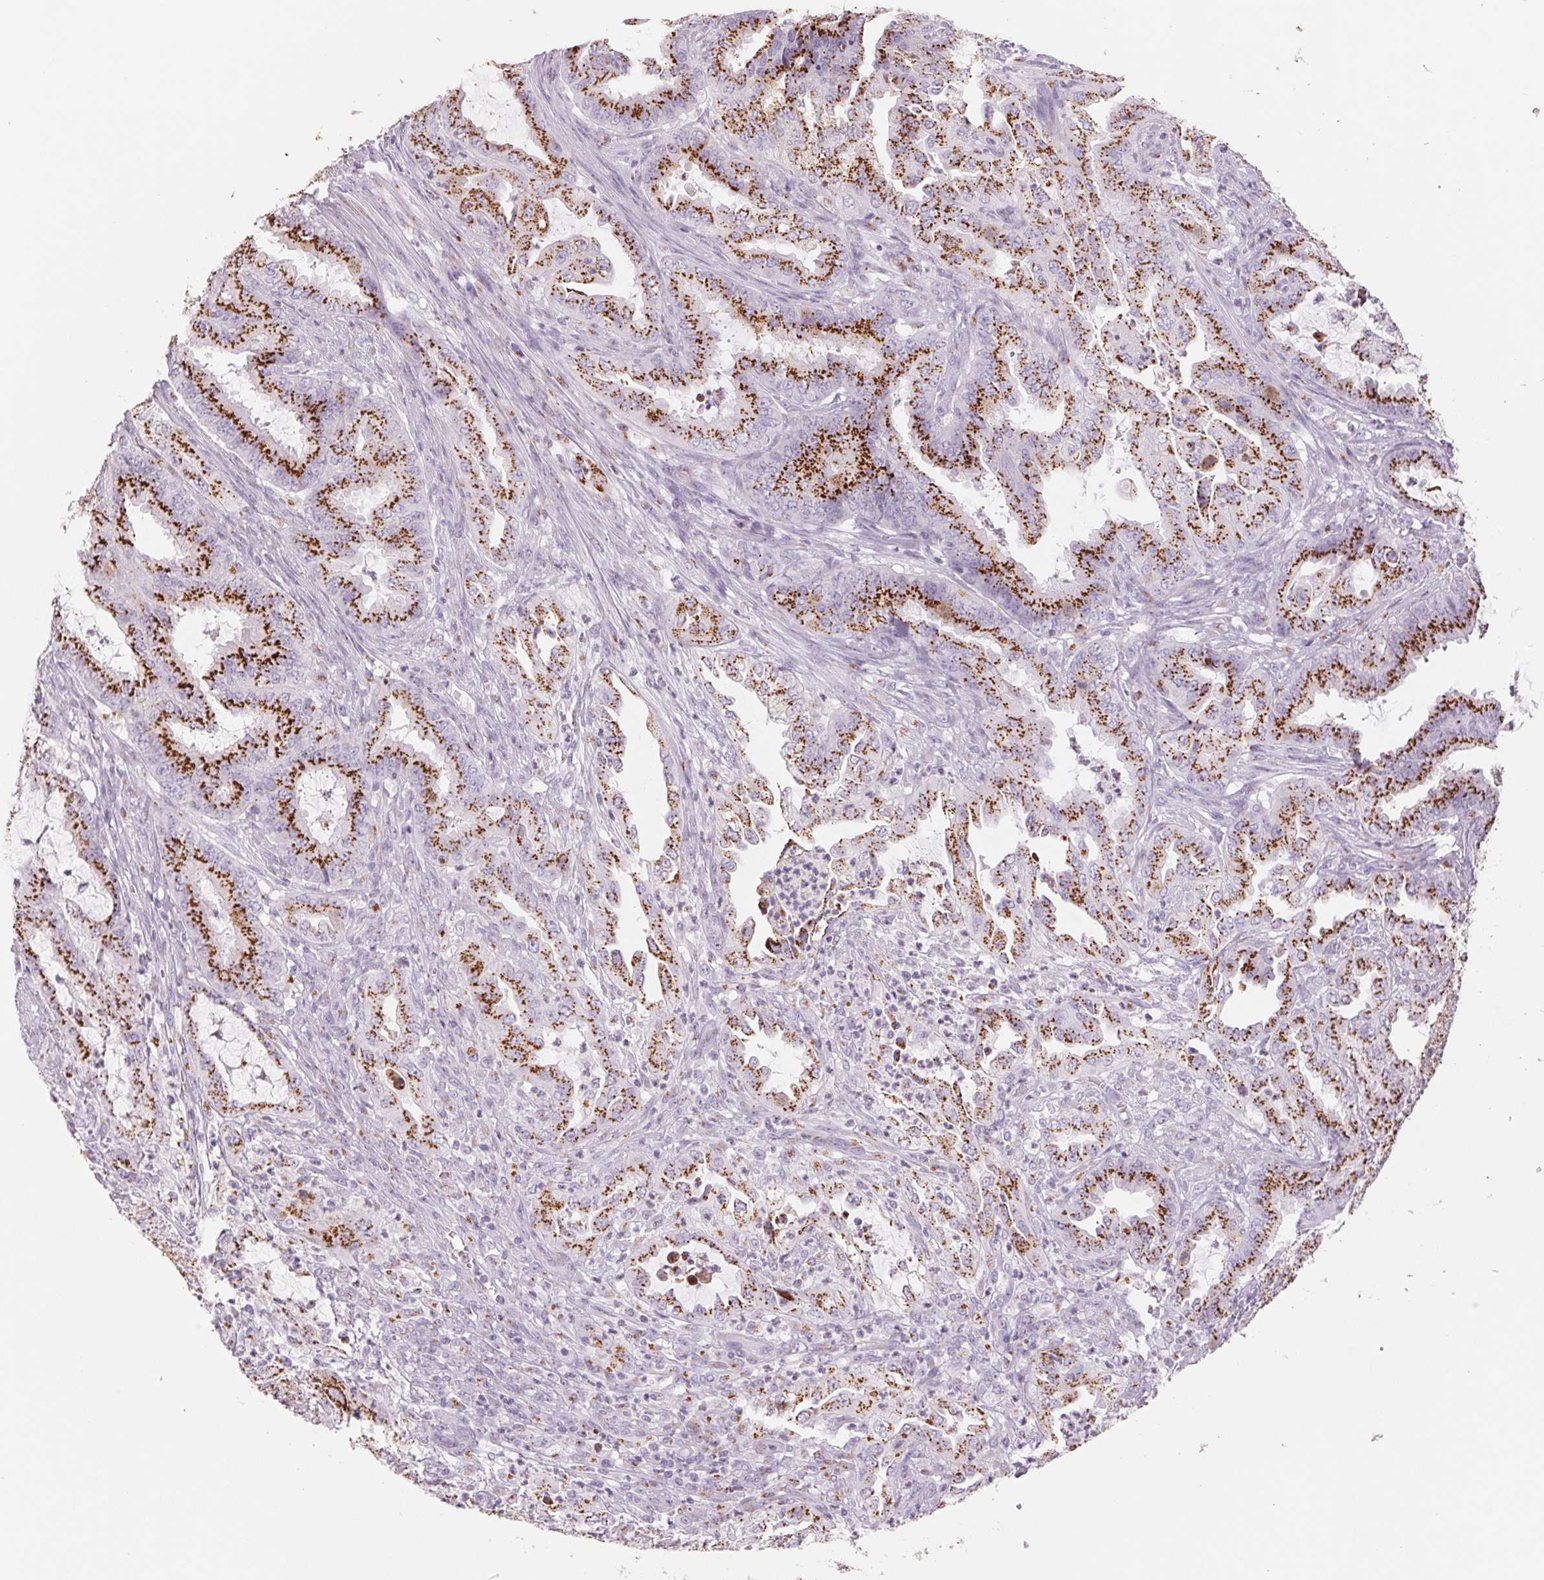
{"staining": {"intensity": "strong", "quantity": ">75%", "location": "cytoplasmic/membranous"}, "tissue": "endometrial cancer", "cell_type": "Tumor cells", "image_type": "cancer", "snomed": [{"axis": "morphology", "description": "Adenocarcinoma, NOS"}, {"axis": "topography", "description": "Endometrium"}], "caption": "Immunohistochemistry of human endometrial adenocarcinoma displays high levels of strong cytoplasmic/membranous positivity in approximately >75% of tumor cells.", "gene": "GALNT7", "patient": {"sex": "female", "age": 51}}